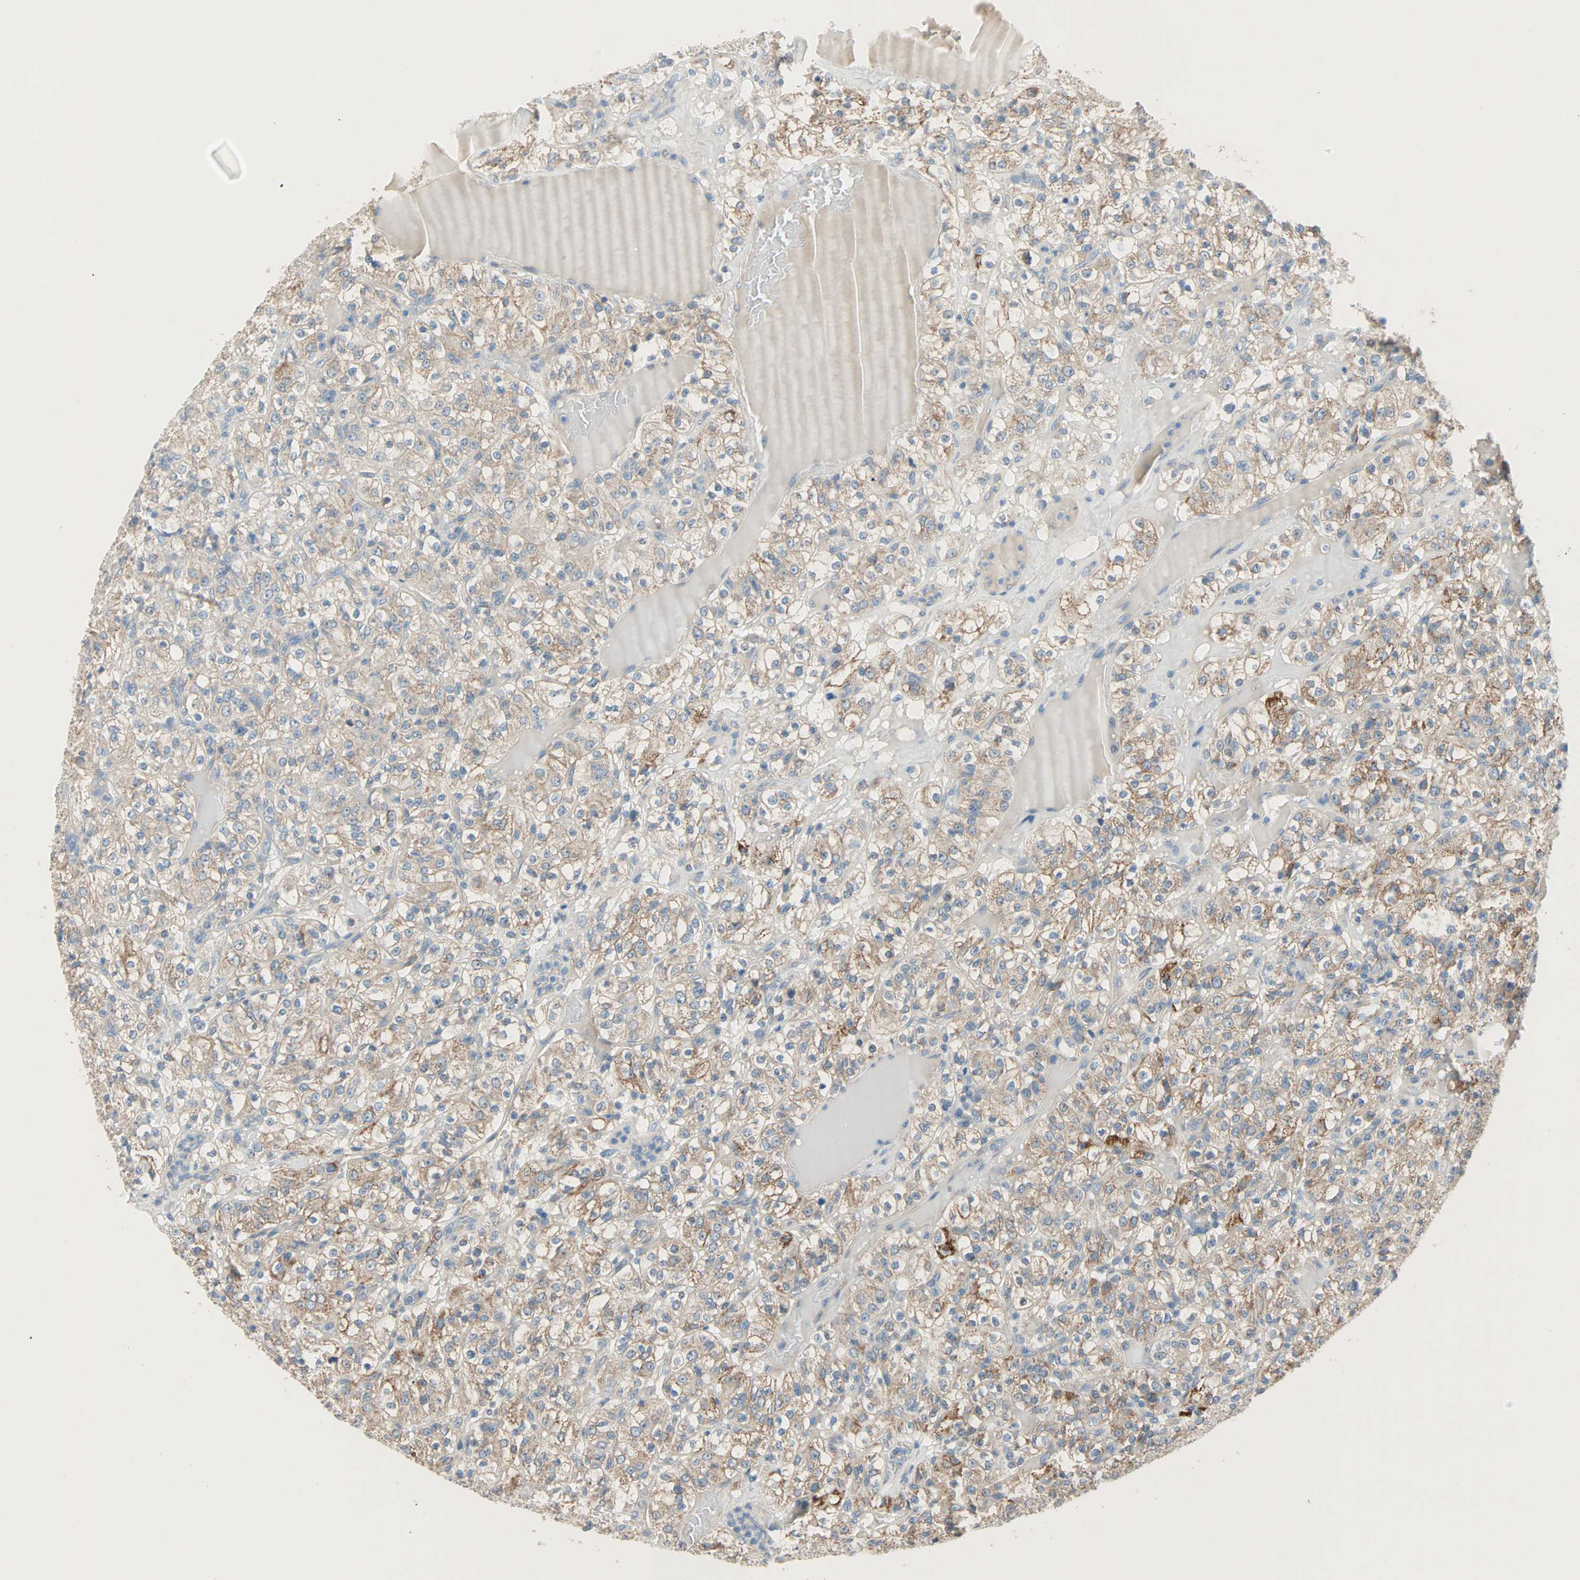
{"staining": {"intensity": "moderate", "quantity": ">75%", "location": "cytoplasmic/membranous"}, "tissue": "renal cancer", "cell_type": "Tumor cells", "image_type": "cancer", "snomed": [{"axis": "morphology", "description": "Normal tissue, NOS"}, {"axis": "morphology", "description": "Adenocarcinoma, NOS"}, {"axis": "topography", "description": "Kidney"}], "caption": "Protein analysis of adenocarcinoma (renal) tissue demonstrates moderate cytoplasmic/membranous positivity in about >75% of tumor cells.", "gene": "ACVRL1", "patient": {"sex": "female", "age": 72}}